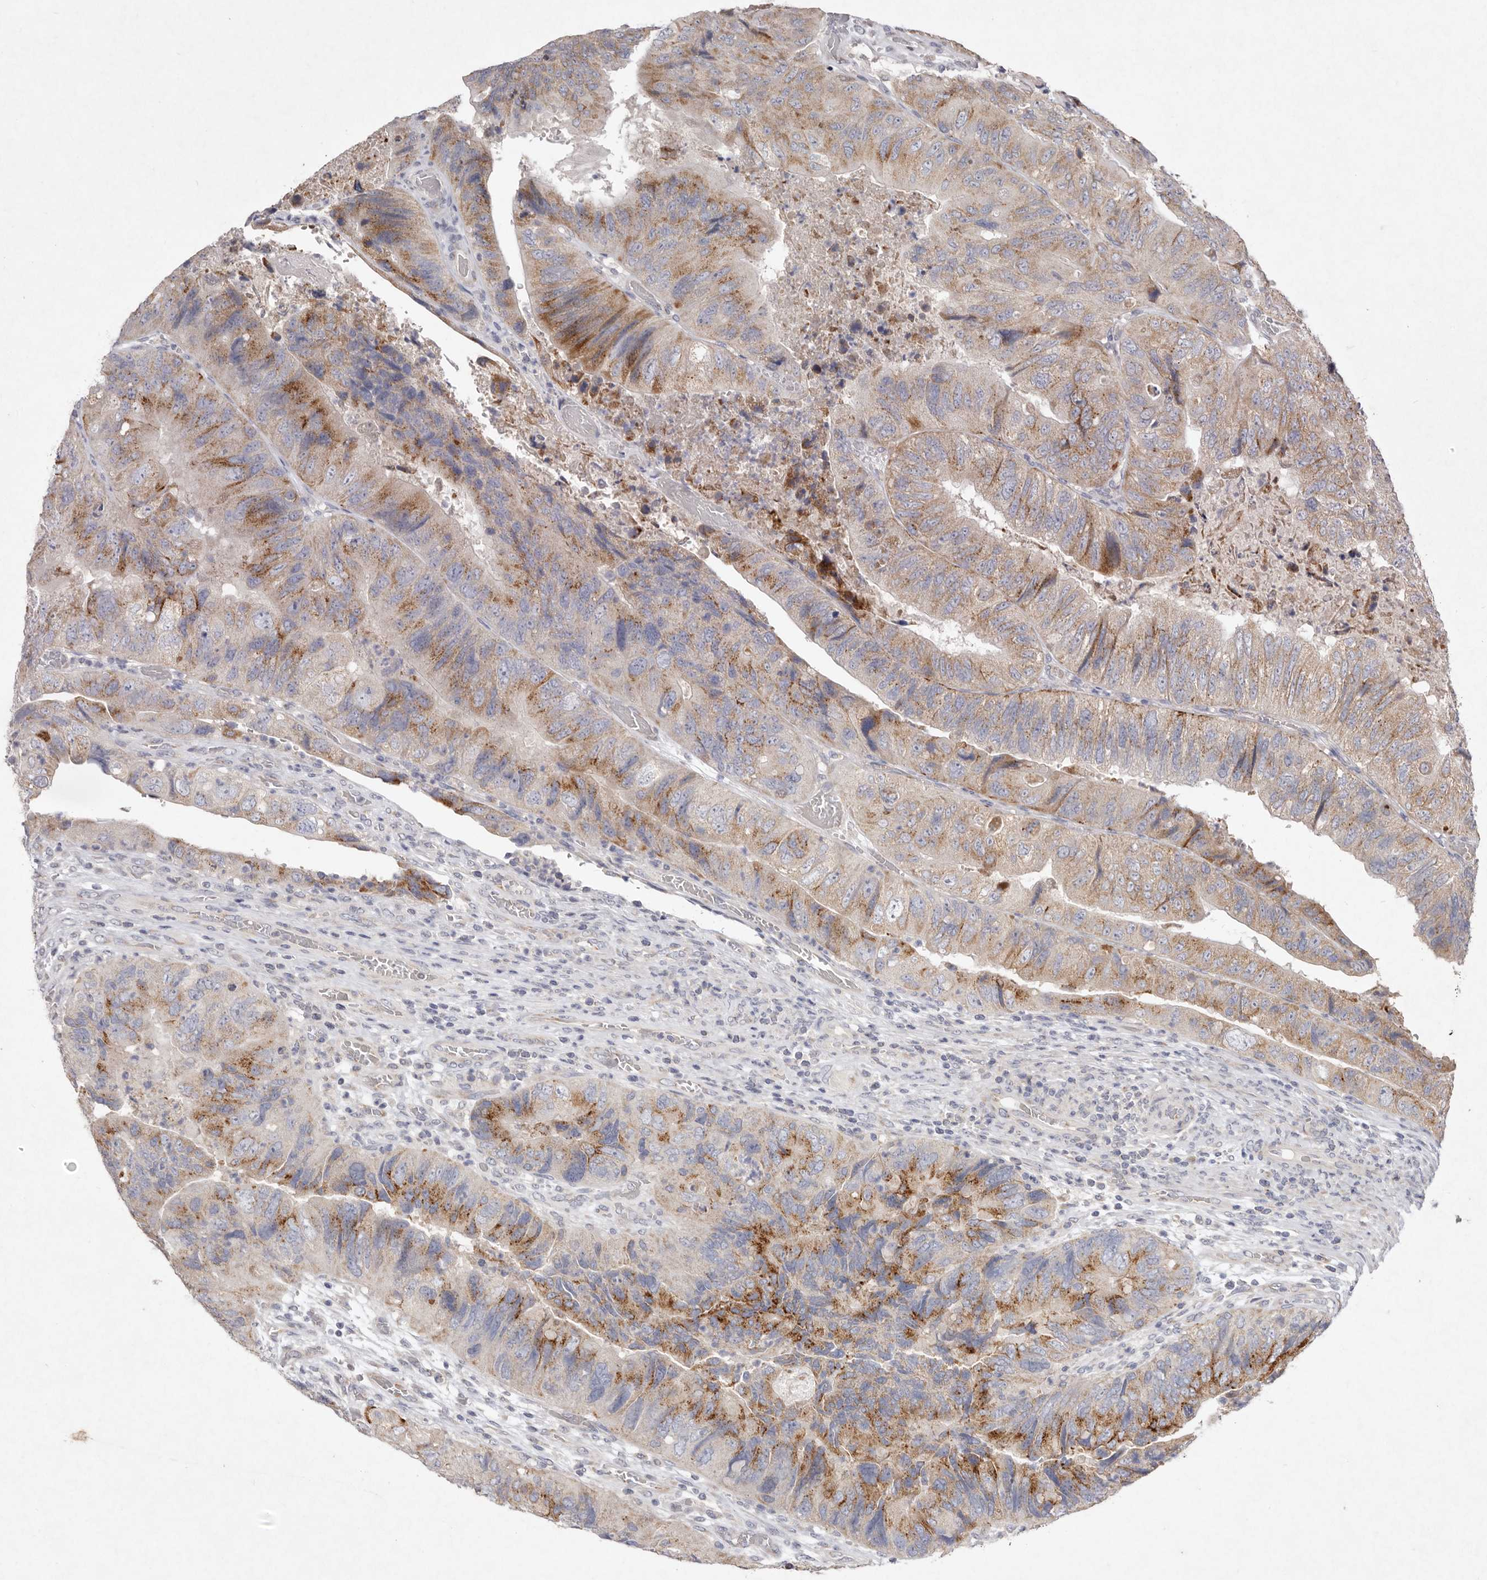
{"staining": {"intensity": "moderate", "quantity": ">75%", "location": "cytoplasmic/membranous"}, "tissue": "colorectal cancer", "cell_type": "Tumor cells", "image_type": "cancer", "snomed": [{"axis": "morphology", "description": "Adenocarcinoma, NOS"}, {"axis": "topography", "description": "Rectum"}], "caption": "An immunohistochemistry micrograph of neoplastic tissue is shown. Protein staining in brown highlights moderate cytoplasmic/membranous positivity in adenocarcinoma (colorectal) within tumor cells.", "gene": "USP24", "patient": {"sex": "male", "age": 63}}